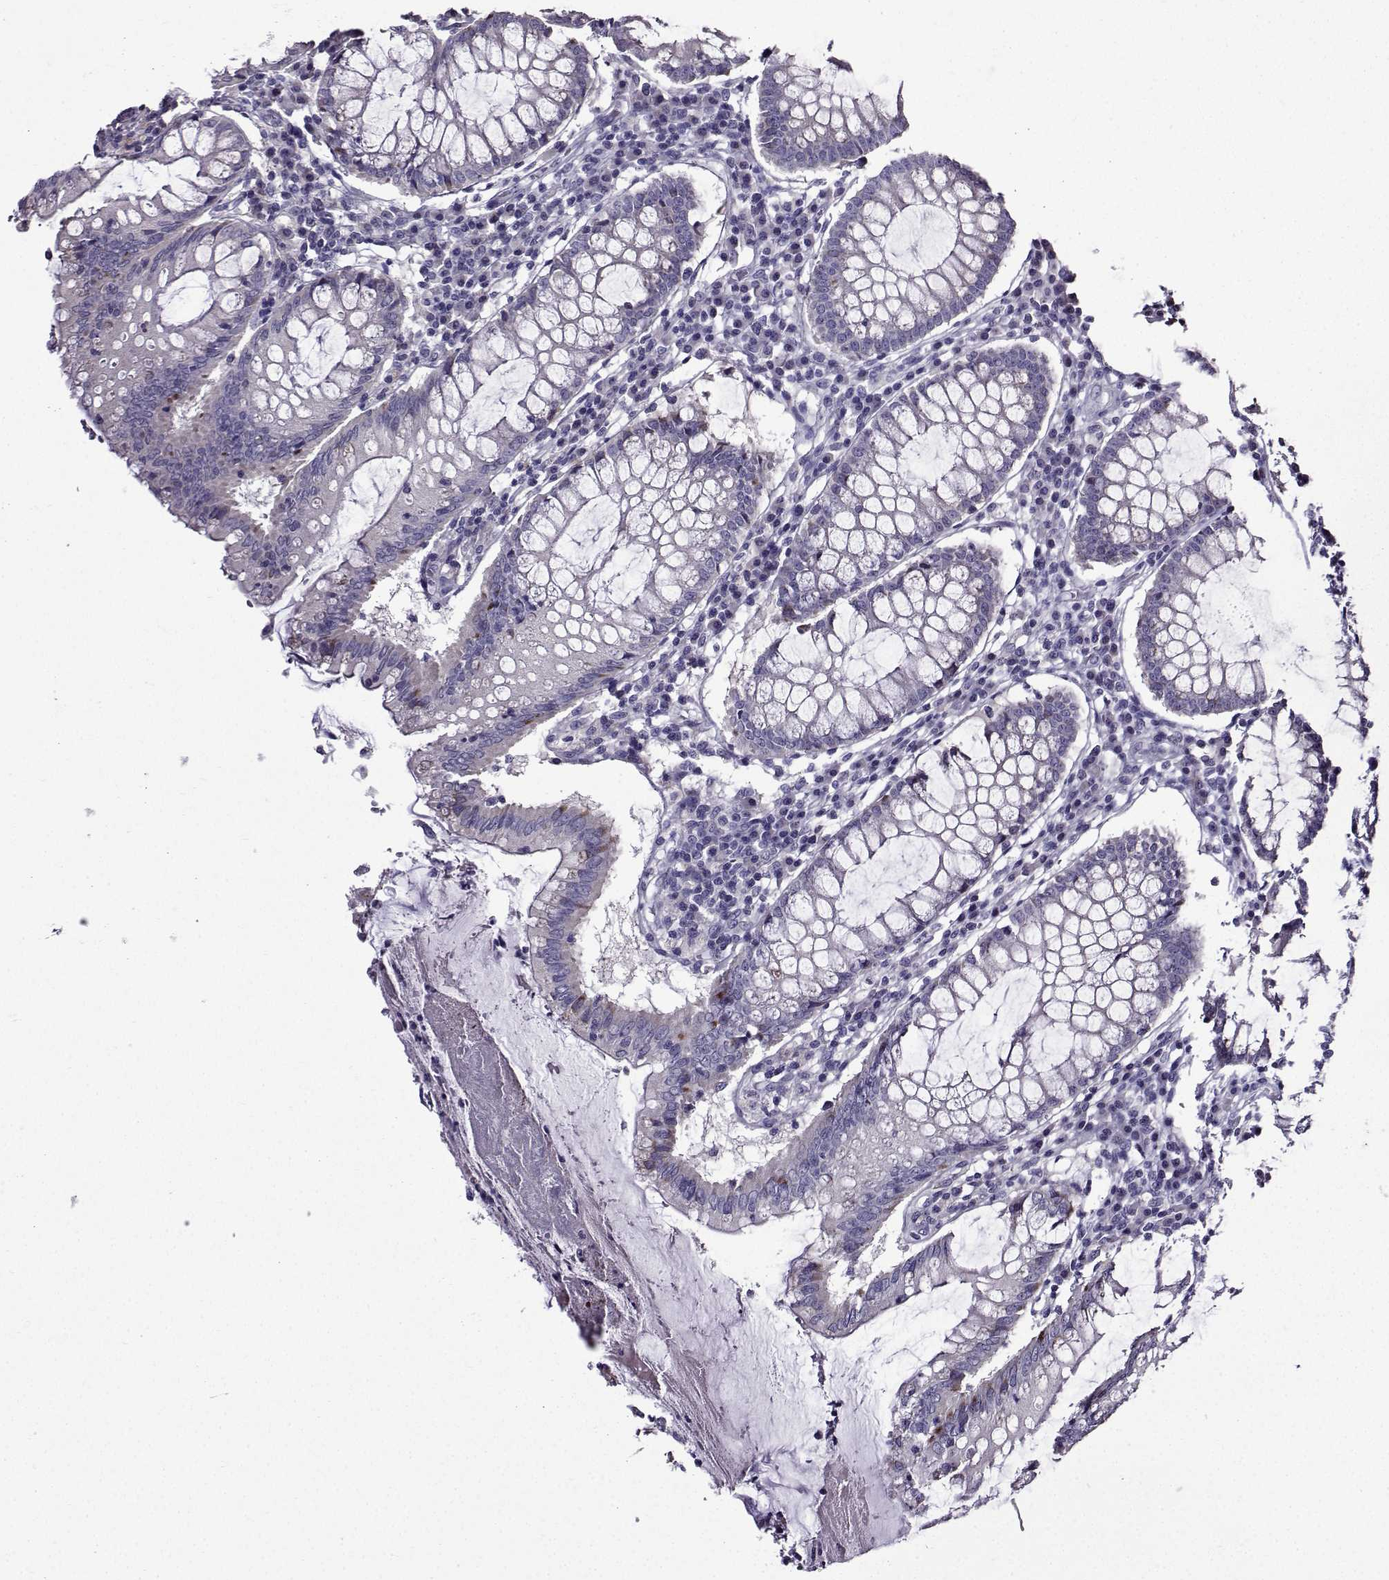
{"staining": {"intensity": "moderate", "quantity": "<25%", "location": "cytoplasmic/membranous"}, "tissue": "colorectal cancer", "cell_type": "Tumor cells", "image_type": "cancer", "snomed": [{"axis": "morphology", "description": "Adenocarcinoma, NOS"}, {"axis": "topography", "description": "Colon"}], "caption": "Protein expression by immunohistochemistry exhibits moderate cytoplasmic/membranous staining in about <25% of tumor cells in colorectal adenocarcinoma. (Brightfield microscopy of DAB IHC at high magnification).", "gene": "TMEM266", "patient": {"sex": "female", "age": 70}}